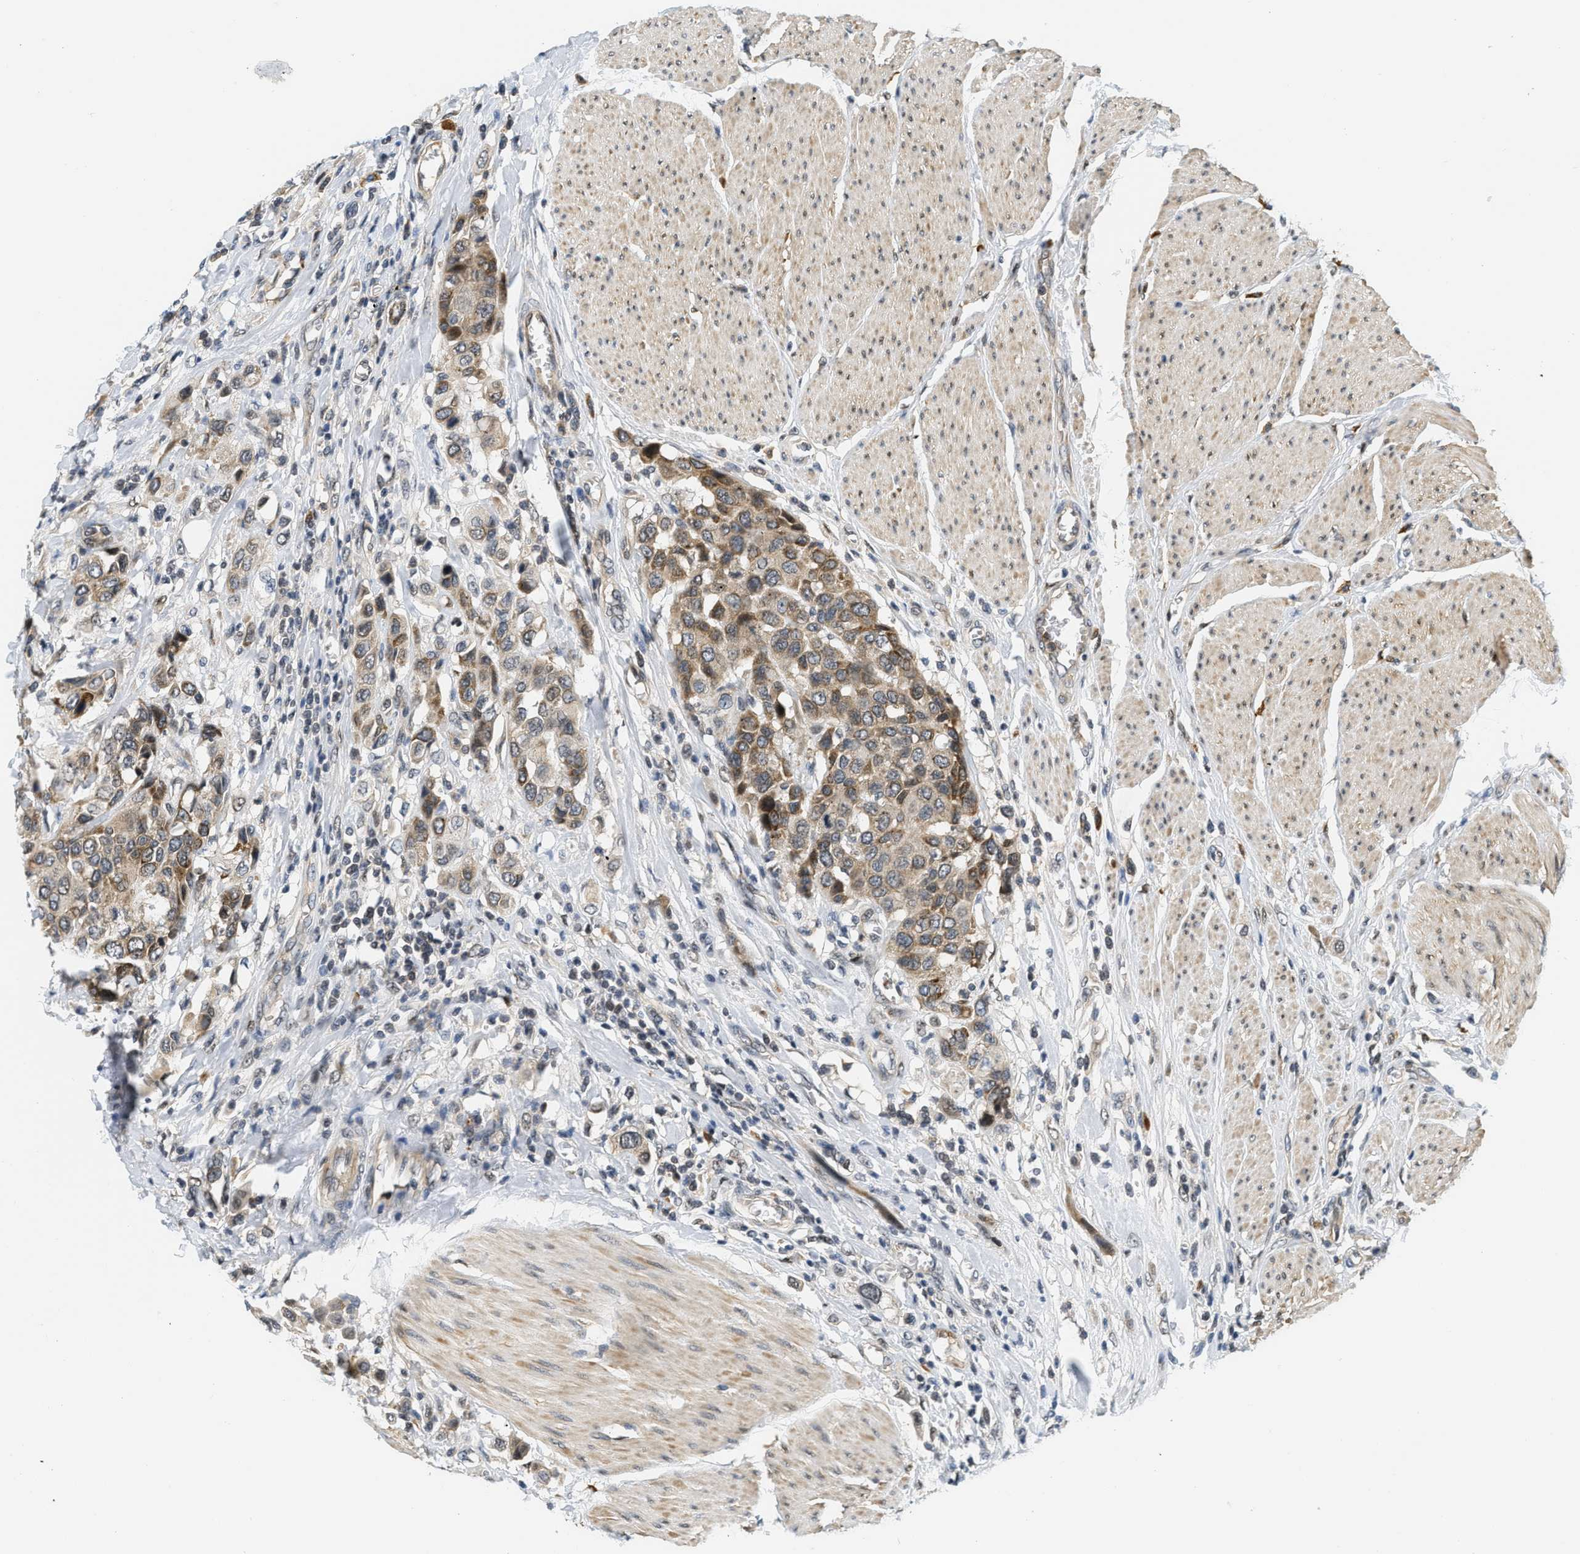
{"staining": {"intensity": "moderate", "quantity": ">75%", "location": "cytoplasmic/membranous"}, "tissue": "urothelial cancer", "cell_type": "Tumor cells", "image_type": "cancer", "snomed": [{"axis": "morphology", "description": "Urothelial carcinoma, High grade"}, {"axis": "topography", "description": "Urinary bladder"}], "caption": "Urothelial carcinoma (high-grade) tissue reveals moderate cytoplasmic/membranous positivity in approximately >75% of tumor cells, visualized by immunohistochemistry.", "gene": "KMT2A", "patient": {"sex": "male", "age": 50}}